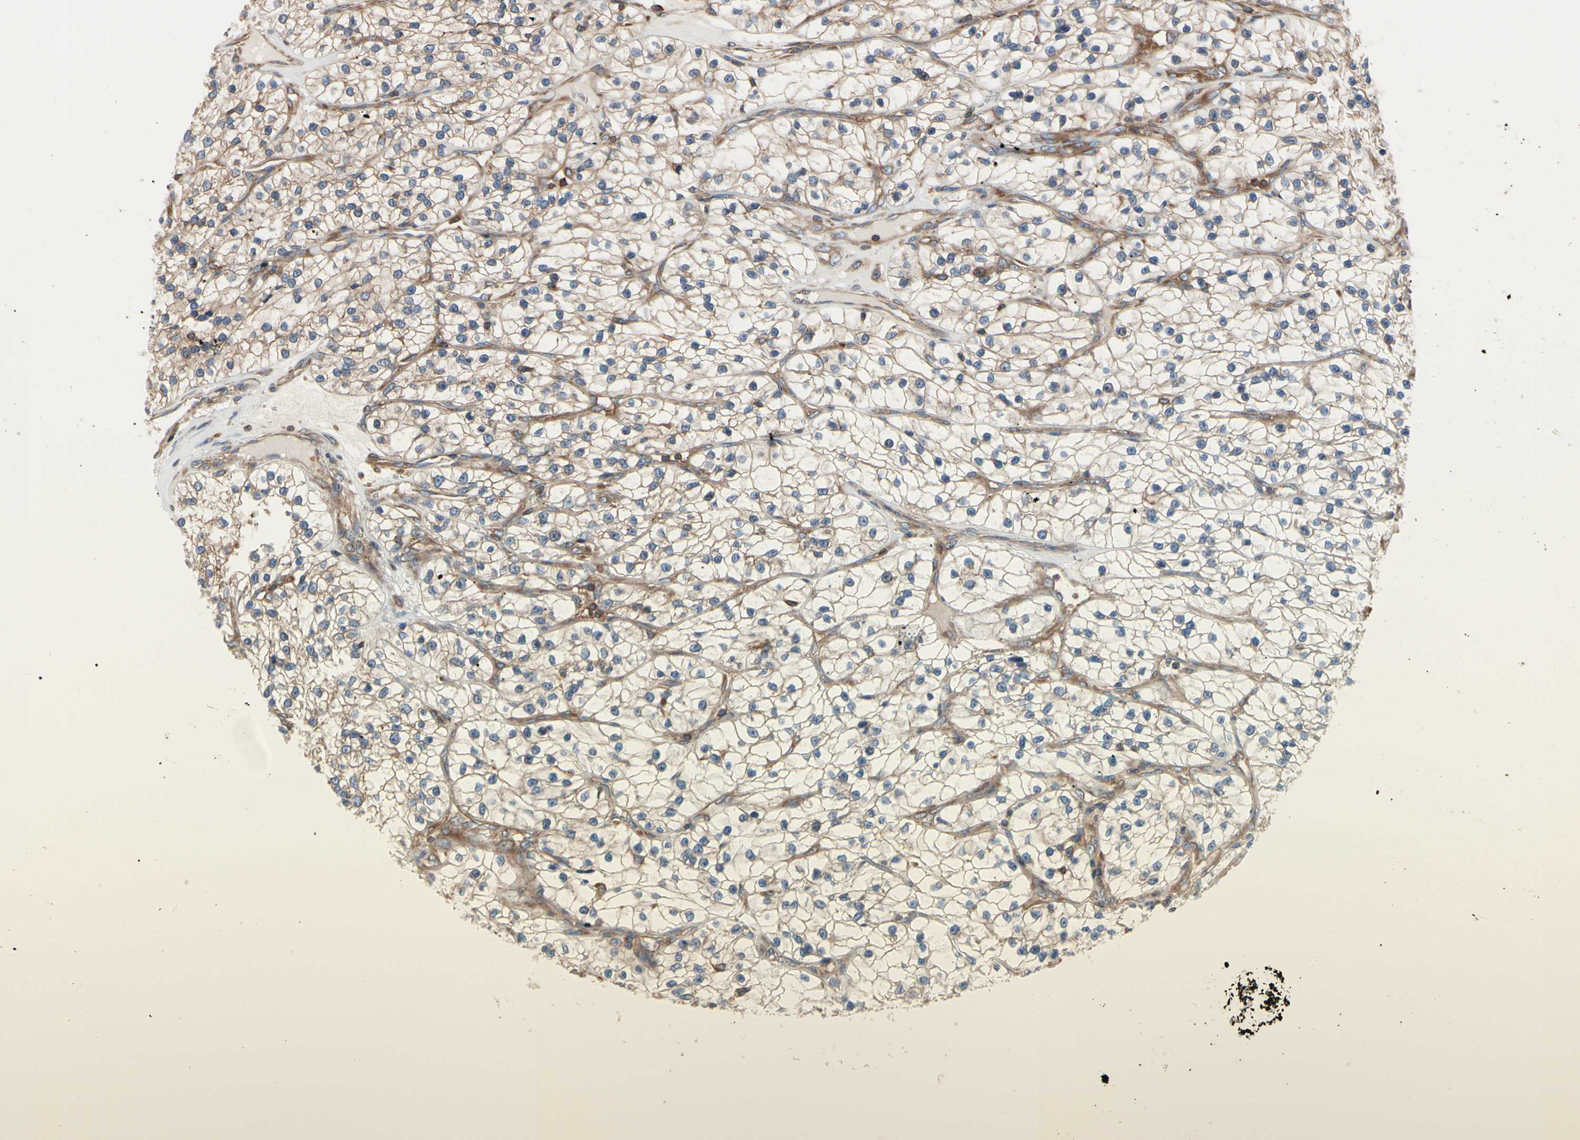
{"staining": {"intensity": "moderate", "quantity": ">75%", "location": "cytoplasmic/membranous"}, "tissue": "renal cancer", "cell_type": "Tumor cells", "image_type": "cancer", "snomed": [{"axis": "morphology", "description": "Adenocarcinoma, NOS"}, {"axis": "topography", "description": "Kidney"}], "caption": "The micrograph demonstrates immunohistochemical staining of renal cancer. There is moderate cytoplasmic/membranous expression is appreciated in about >75% of tumor cells.", "gene": "ROCK1", "patient": {"sex": "female", "age": 57}}